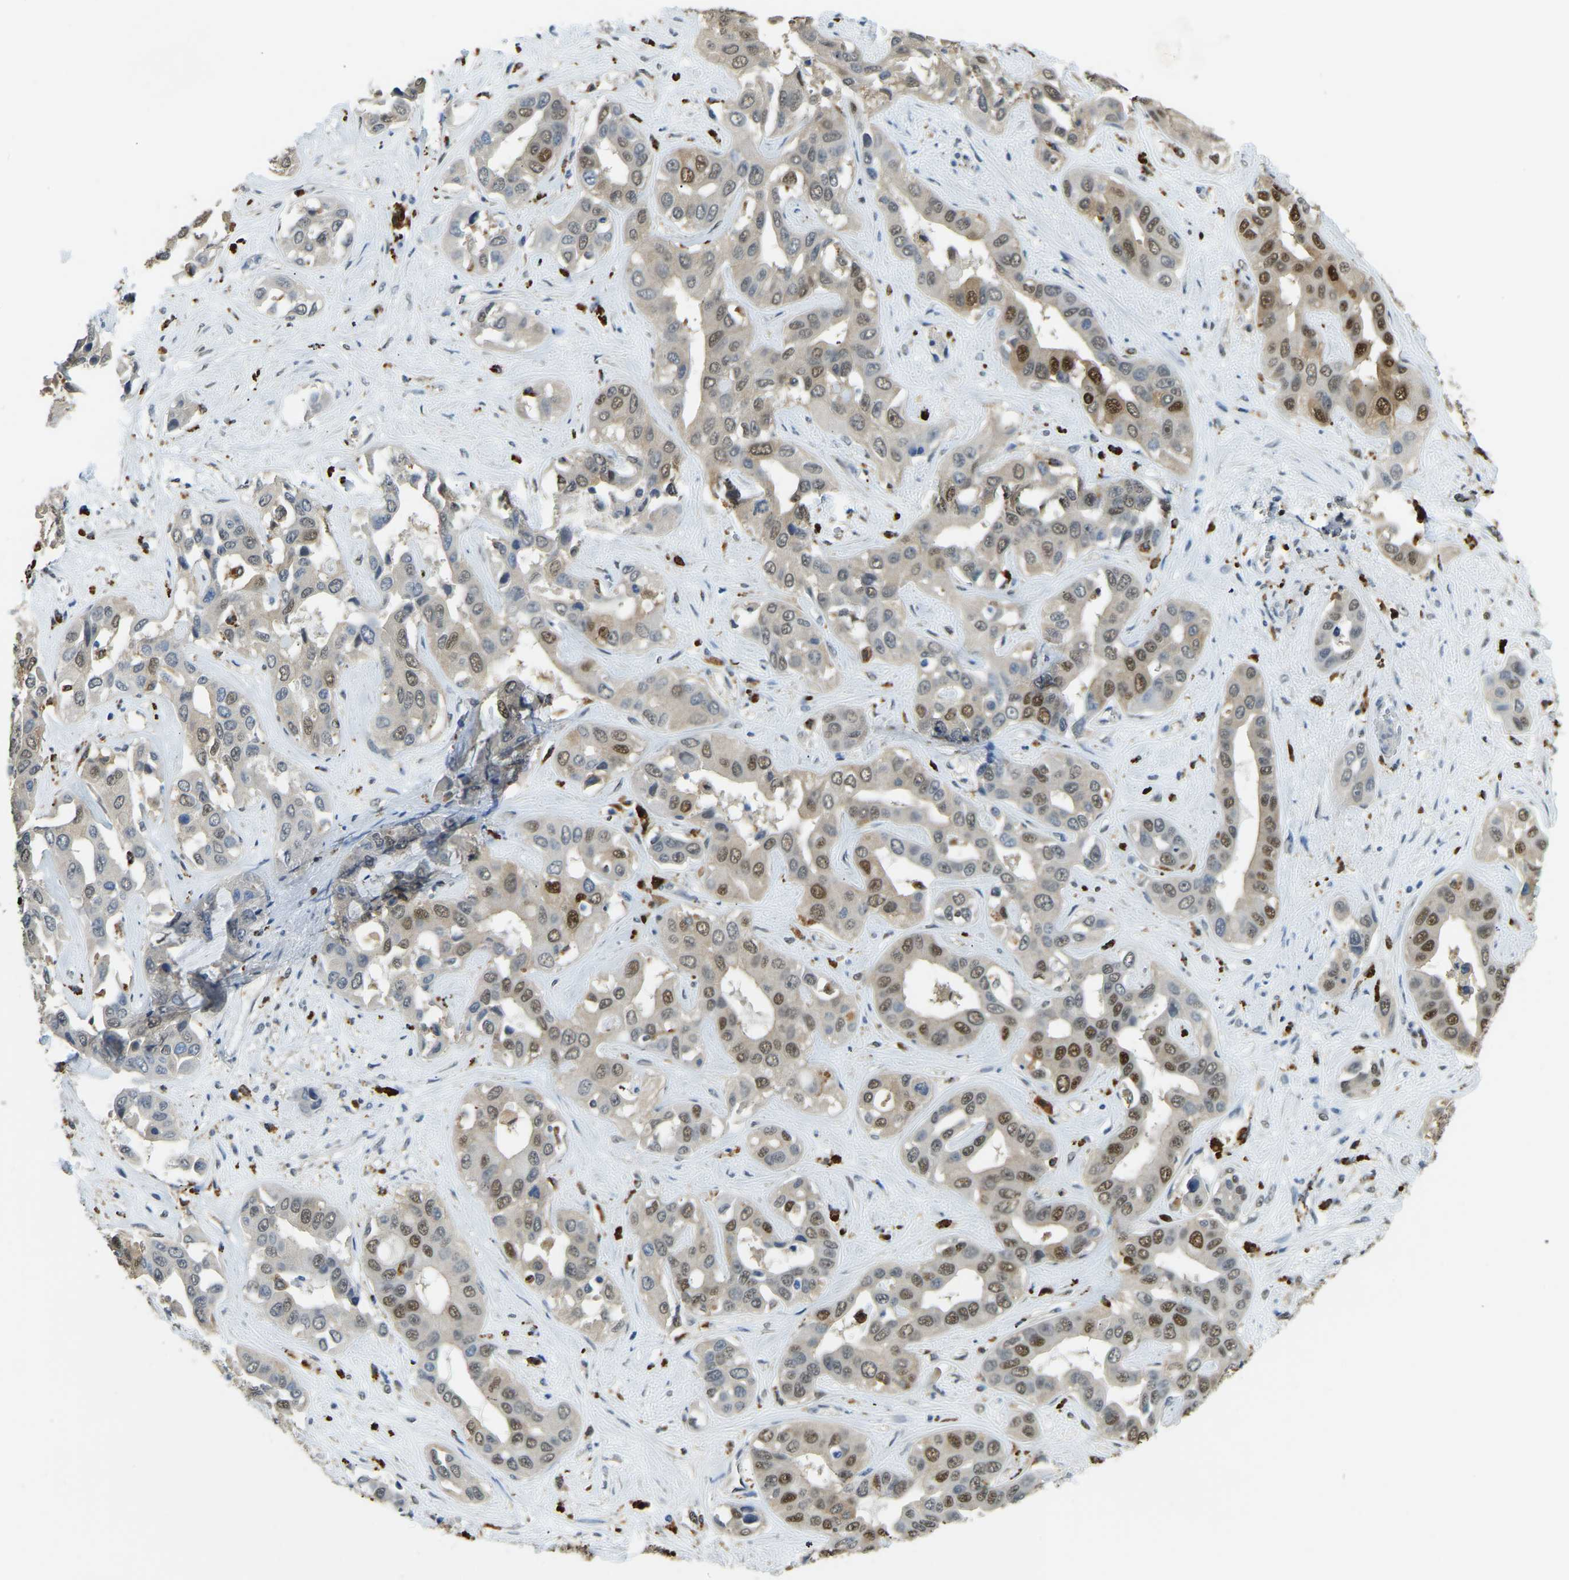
{"staining": {"intensity": "strong", "quantity": "25%-75%", "location": "cytoplasmic/membranous,nuclear"}, "tissue": "liver cancer", "cell_type": "Tumor cells", "image_type": "cancer", "snomed": [{"axis": "morphology", "description": "Cholangiocarcinoma"}, {"axis": "topography", "description": "Liver"}], "caption": "Approximately 25%-75% of tumor cells in human liver cancer reveal strong cytoplasmic/membranous and nuclear protein expression as visualized by brown immunohistochemical staining.", "gene": "NANS", "patient": {"sex": "female", "age": 52}}